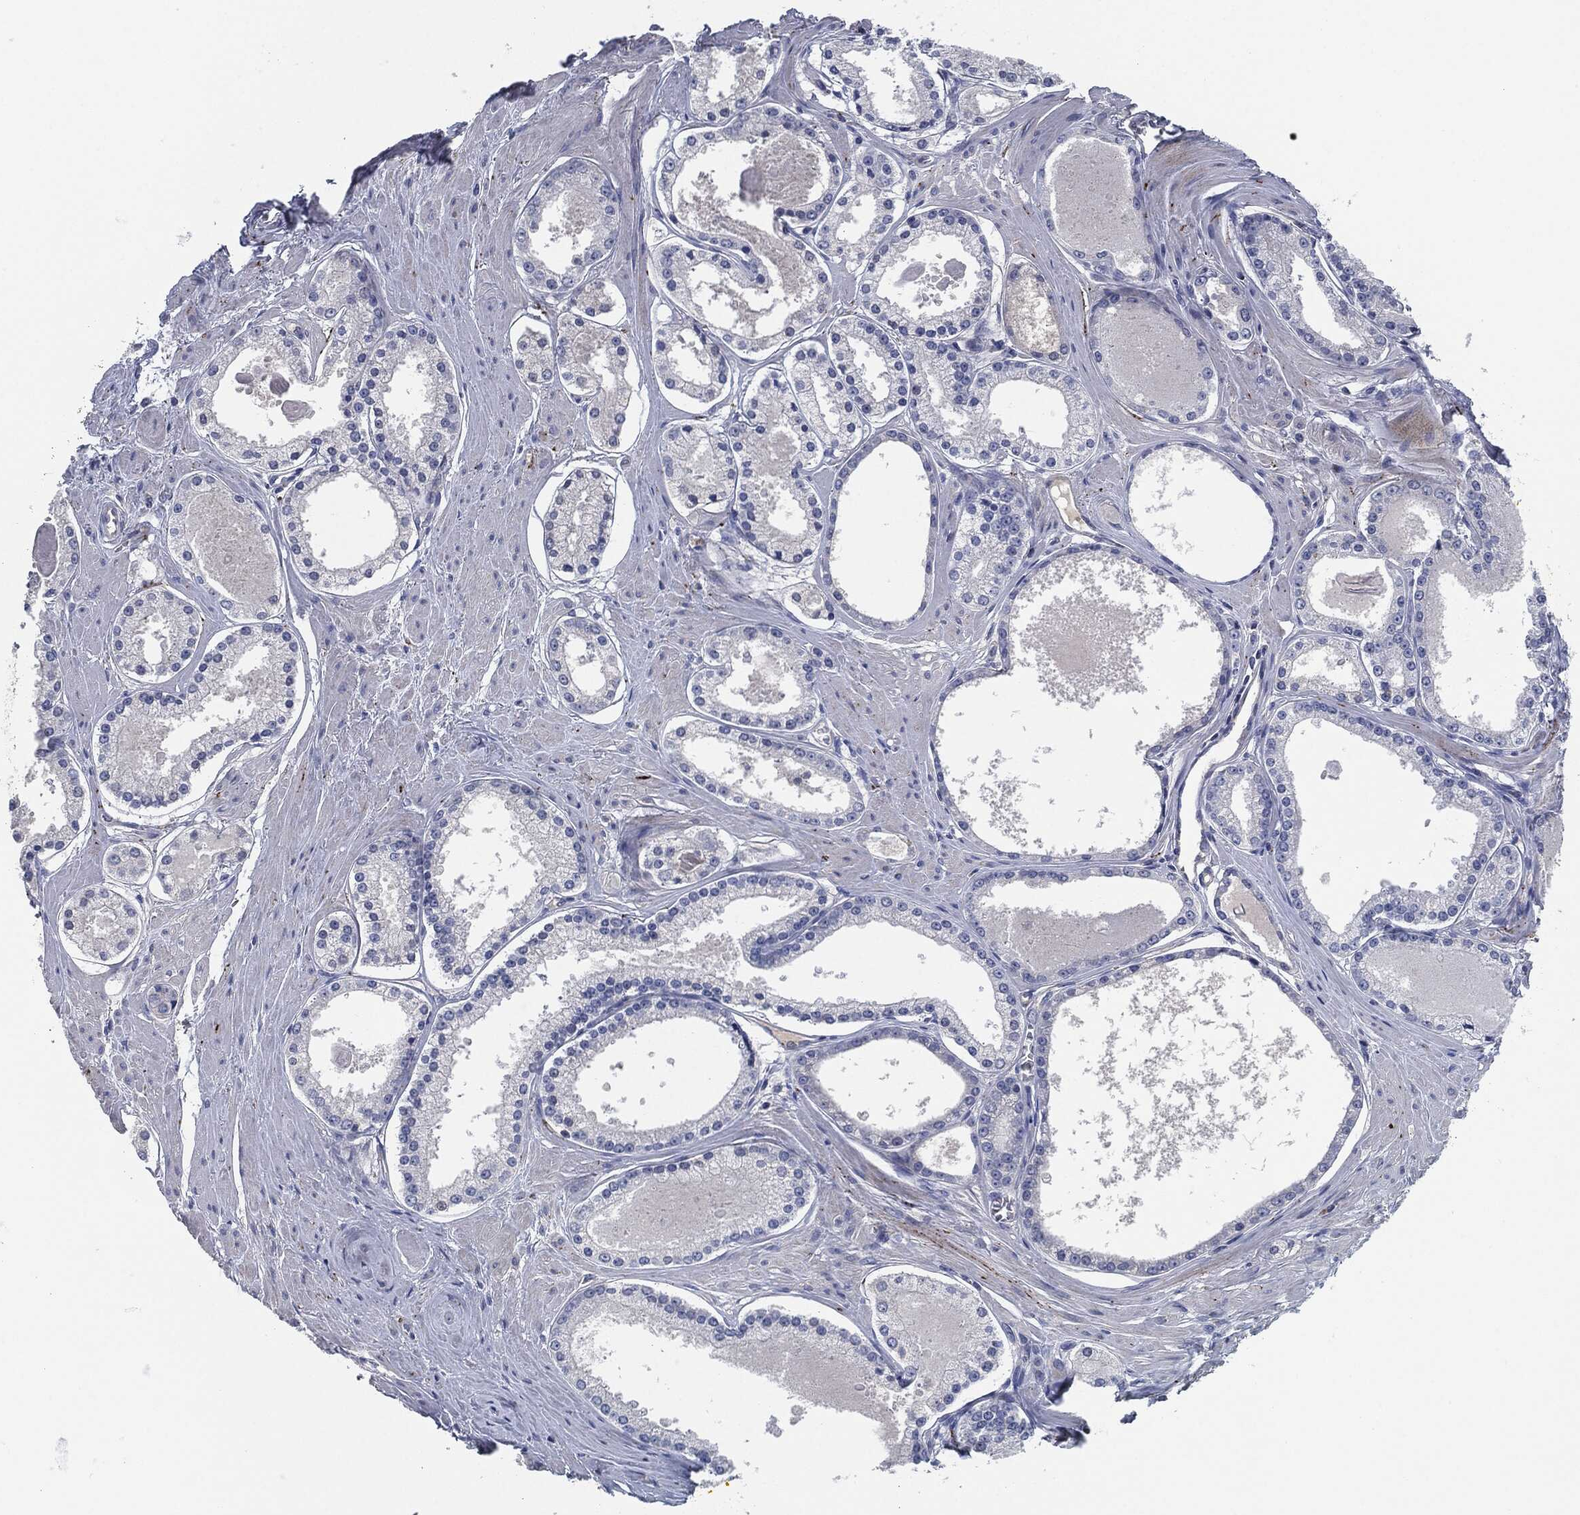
{"staining": {"intensity": "negative", "quantity": "none", "location": "none"}, "tissue": "prostate cancer", "cell_type": "Tumor cells", "image_type": "cancer", "snomed": [{"axis": "morphology", "description": "Adenocarcinoma, NOS"}, {"axis": "topography", "description": "Prostate"}], "caption": "Immunohistochemistry photomicrograph of human adenocarcinoma (prostate) stained for a protein (brown), which exhibits no positivity in tumor cells. (DAB (3,3'-diaminobenzidine) immunohistochemistry visualized using brightfield microscopy, high magnification).", "gene": "CD27", "patient": {"sex": "male", "age": 61}}